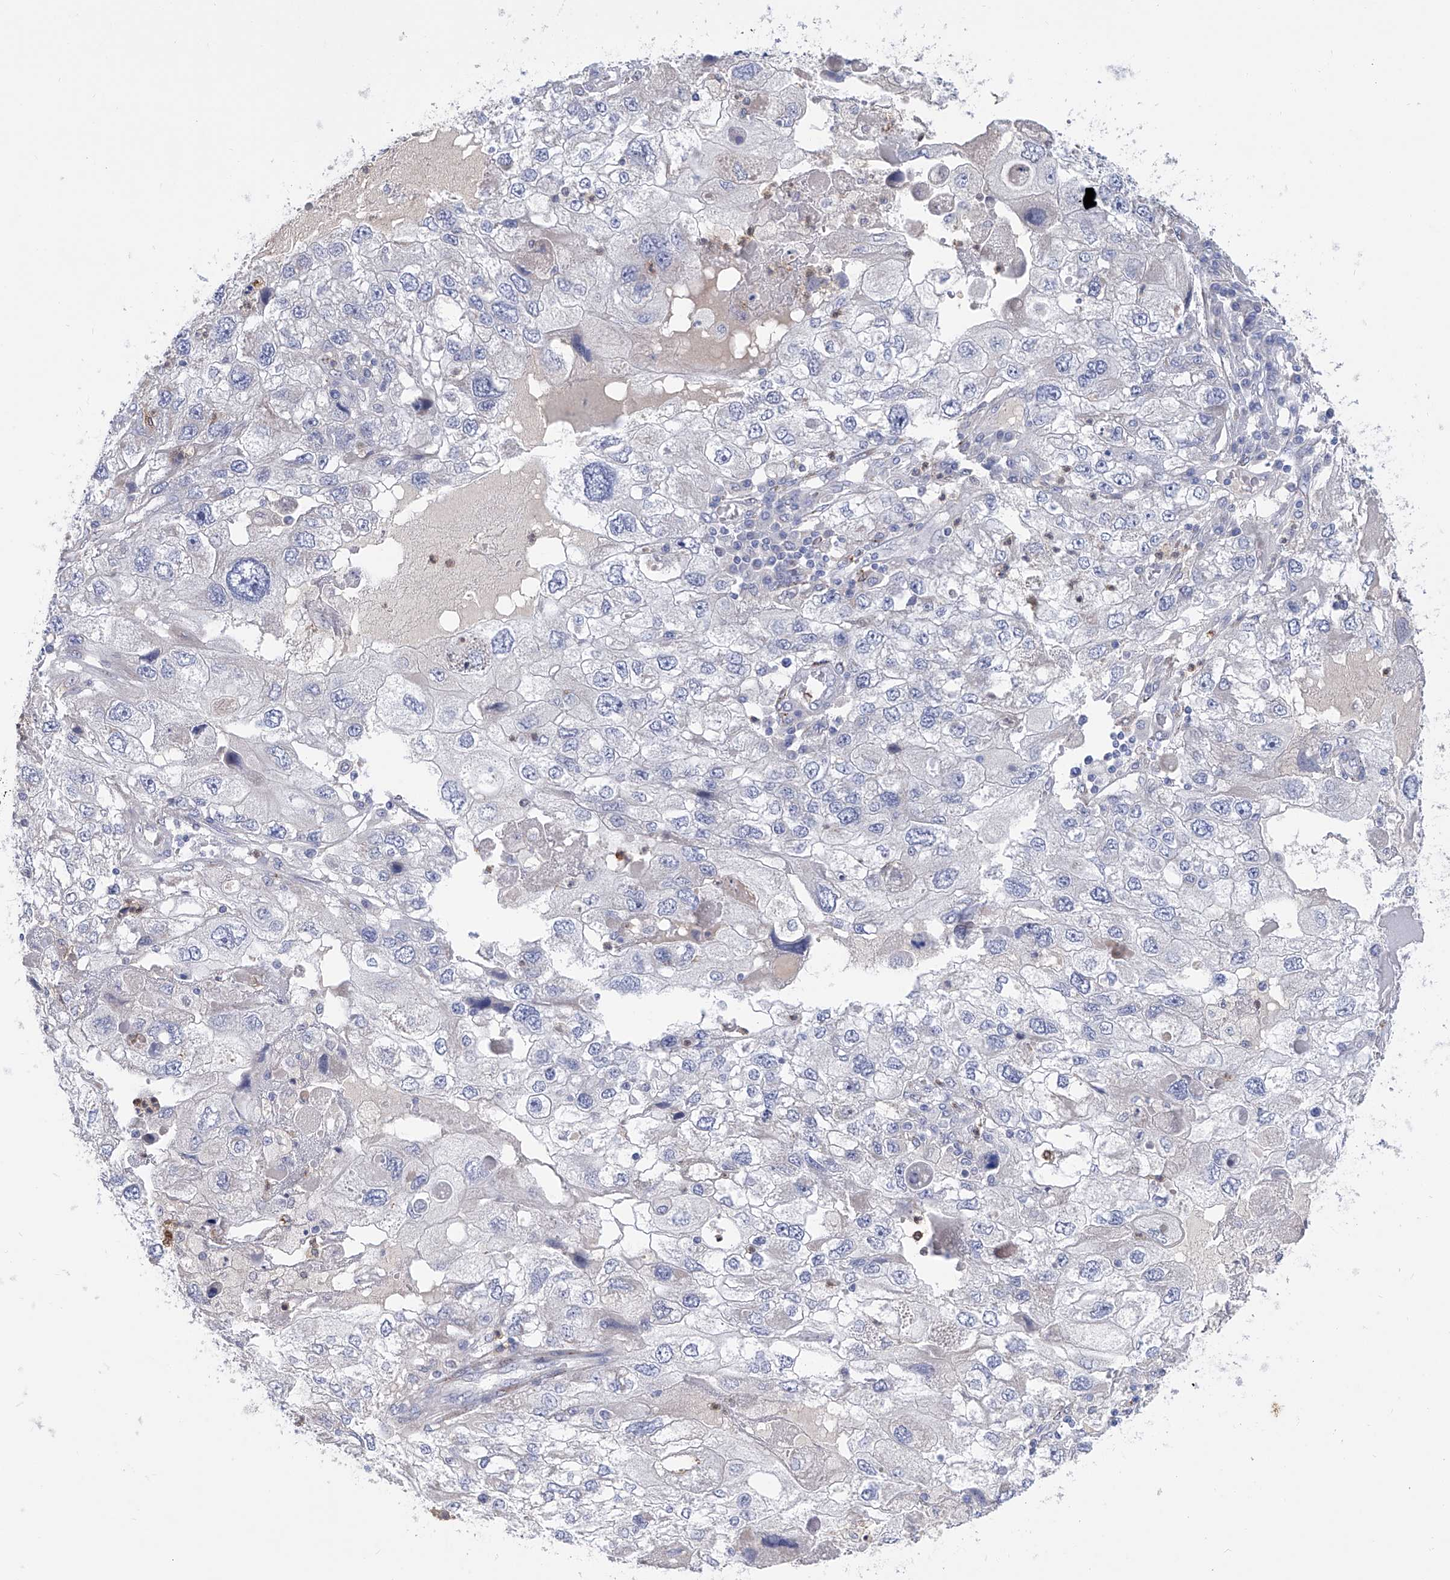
{"staining": {"intensity": "negative", "quantity": "none", "location": "none"}, "tissue": "endometrial cancer", "cell_type": "Tumor cells", "image_type": "cancer", "snomed": [{"axis": "morphology", "description": "Adenocarcinoma, NOS"}, {"axis": "topography", "description": "Endometrium"}], "caption": "This photomicrograph is of endometrial cancer stained with immunohistochemistry to label a protein in brown with the nuclei are counter-stained blue. There is no positivity in tumor cells. The staining was performed using DAB (3,3'-diaminobenzidine) to visualize the protein expression in brown, while the nuclei were stained in blue with hematoxylin (Magnification: 20x).", "gene": "PHF20", "patient": {"sex": "female", "age": 49}}